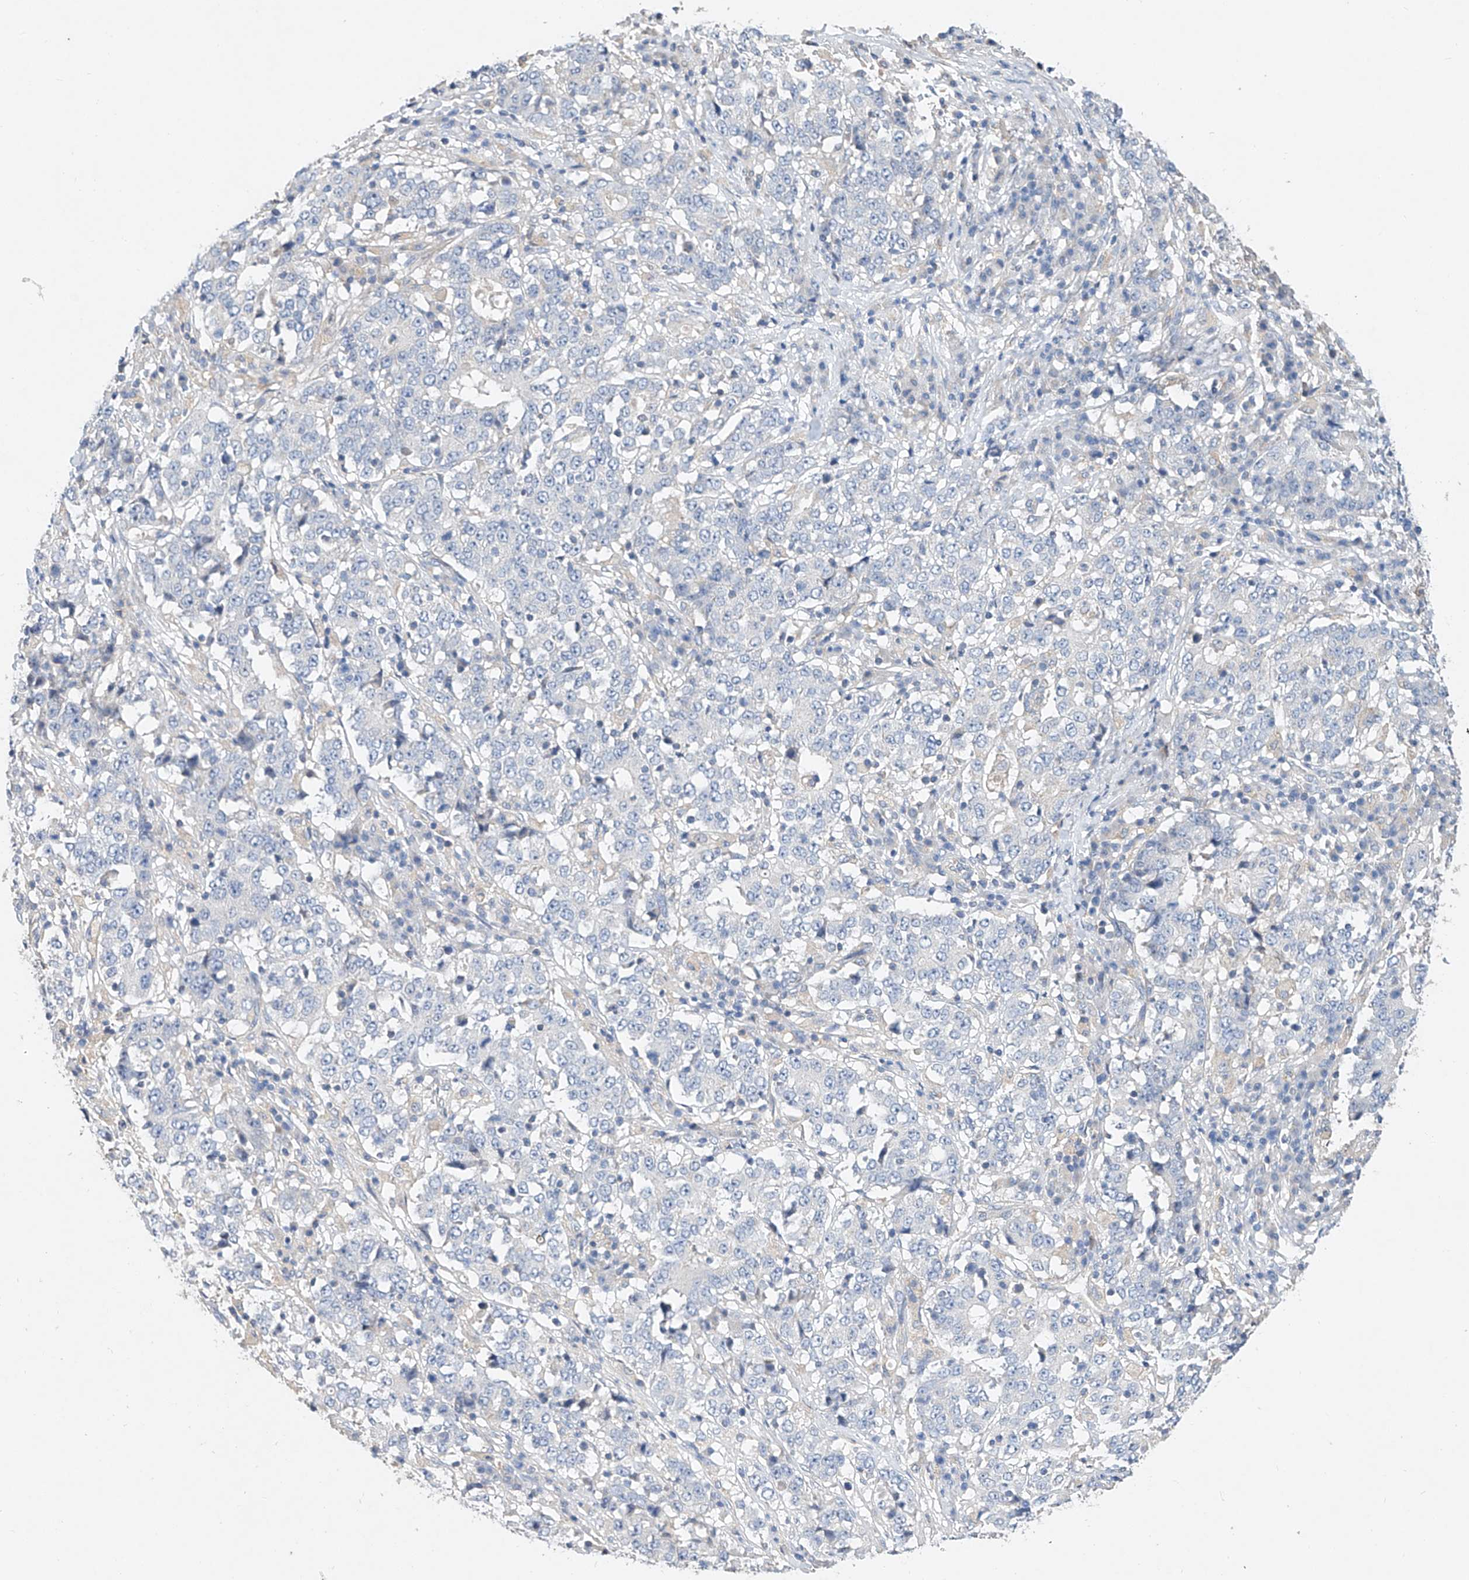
{"staining": {"intensity": "negative", "quantity": "none", "location": "none"}, "tissue": "stomach cancer", "cell_type": "Tumor cells", "image_type": "cancer", "snomed": [{"axis": "morphology", "description": "Adenocarcinoma, NOS"}, {"axis": "topography", "description": "Stomach"}], "caption": "Immunohistochemical staining of stomach cancer demonstrates no significant positivity in tumor cells. (Brightfield microscopy of DAB immunohistochemistry at high magnification).", "gene": "AMD1", "patient": {"sex": "male", "age": 59}}